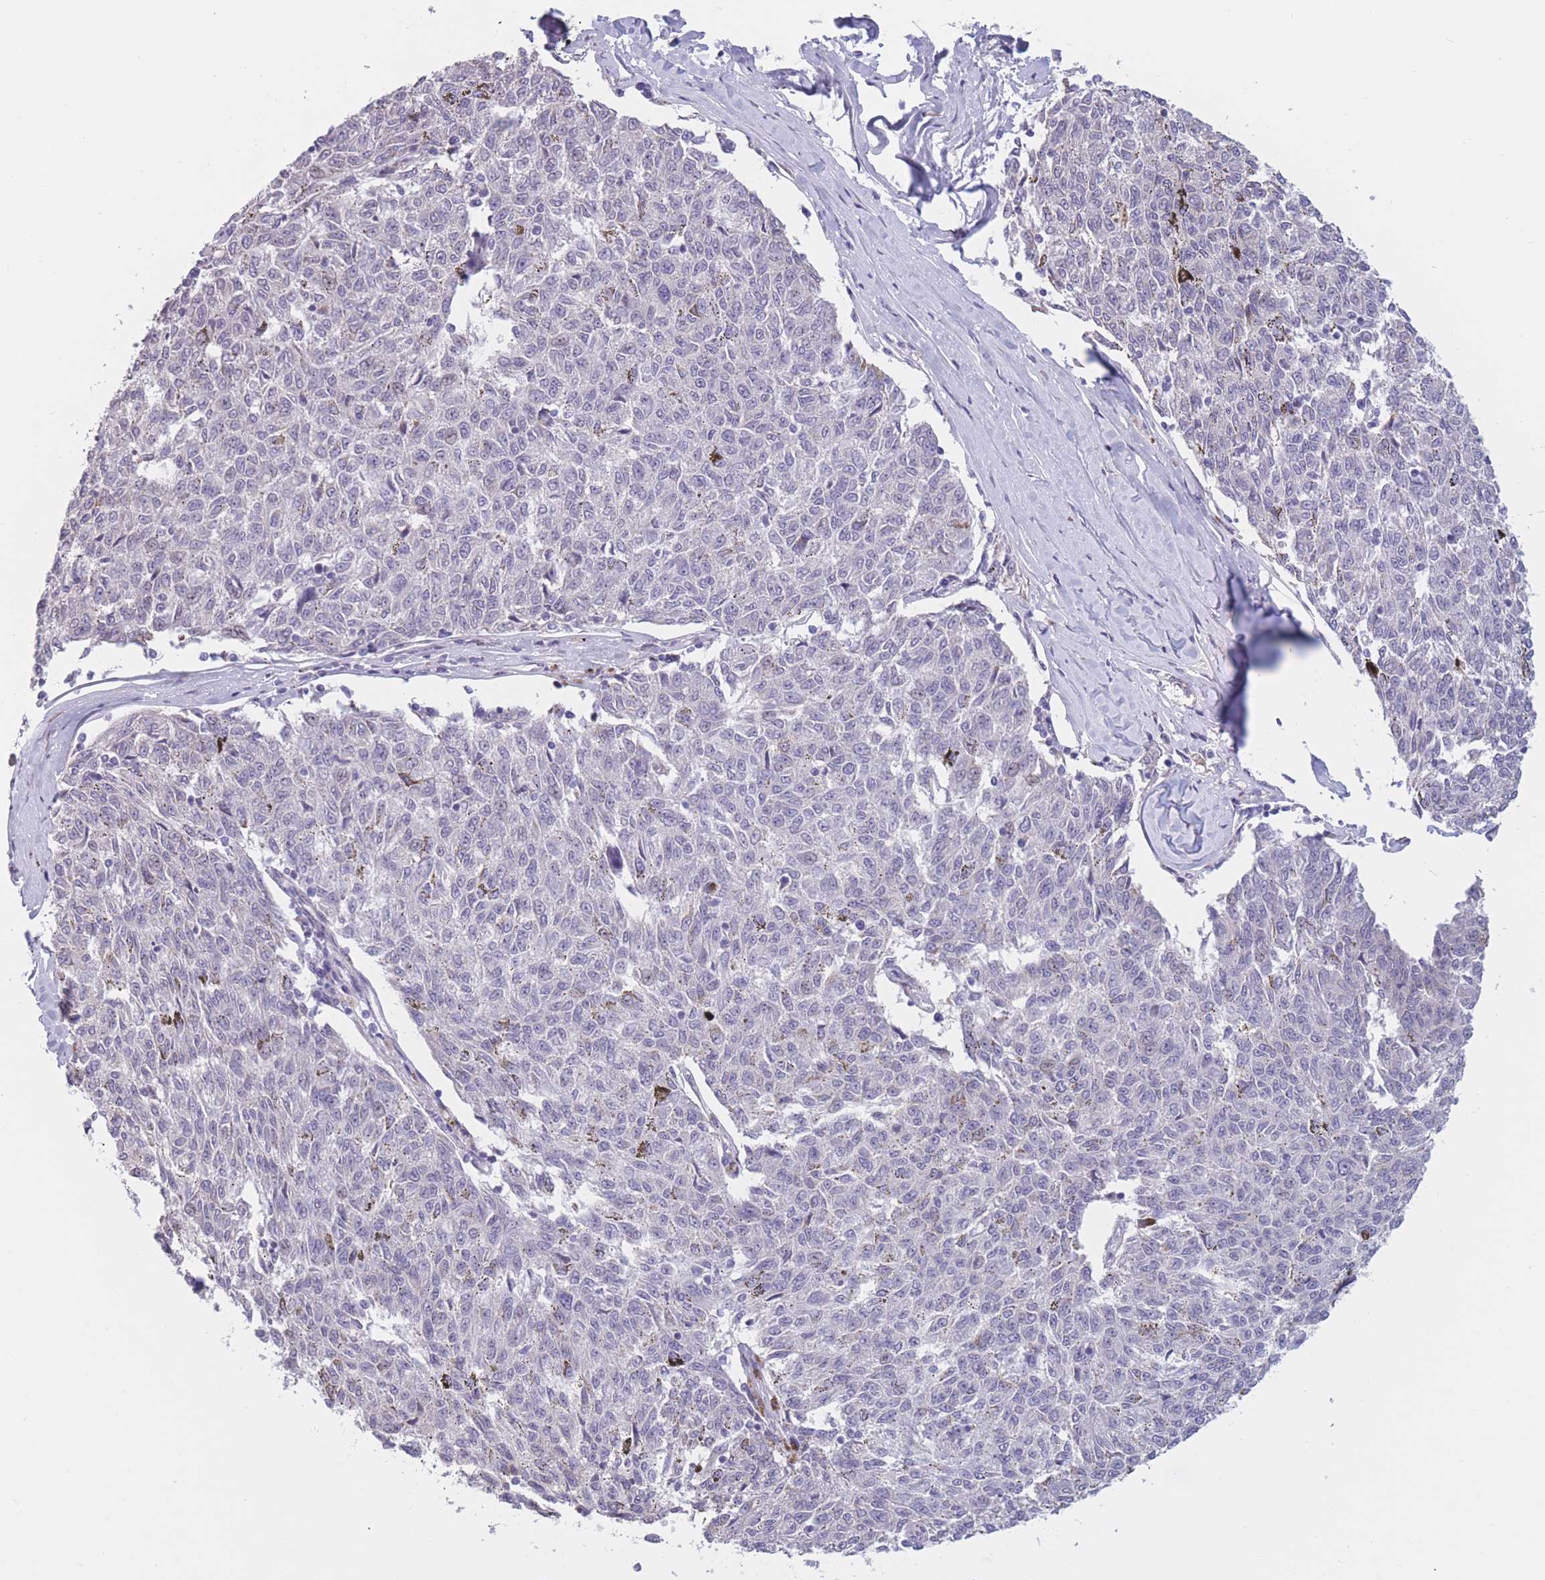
{"staining": {"intensity": "negative", "quantity": "none", "location": "none"}, "tissue": "melanoma", "cell_type": "Tumor cells", "image_type": "cancer", "snomed": [{"axis": "morphology", "description": "Malignant melanoma, NOS"}, {"axis": "topography", "description": "Skin"}], "caption": "Malignant melanoma was stained to show a protein in brown. There is no significant positivity in tumor cells. (DAB immunohistochemistry (IHC), high magnification).", "gene": "COL27A1", "patient": {"sex": "female", "age": 72}}